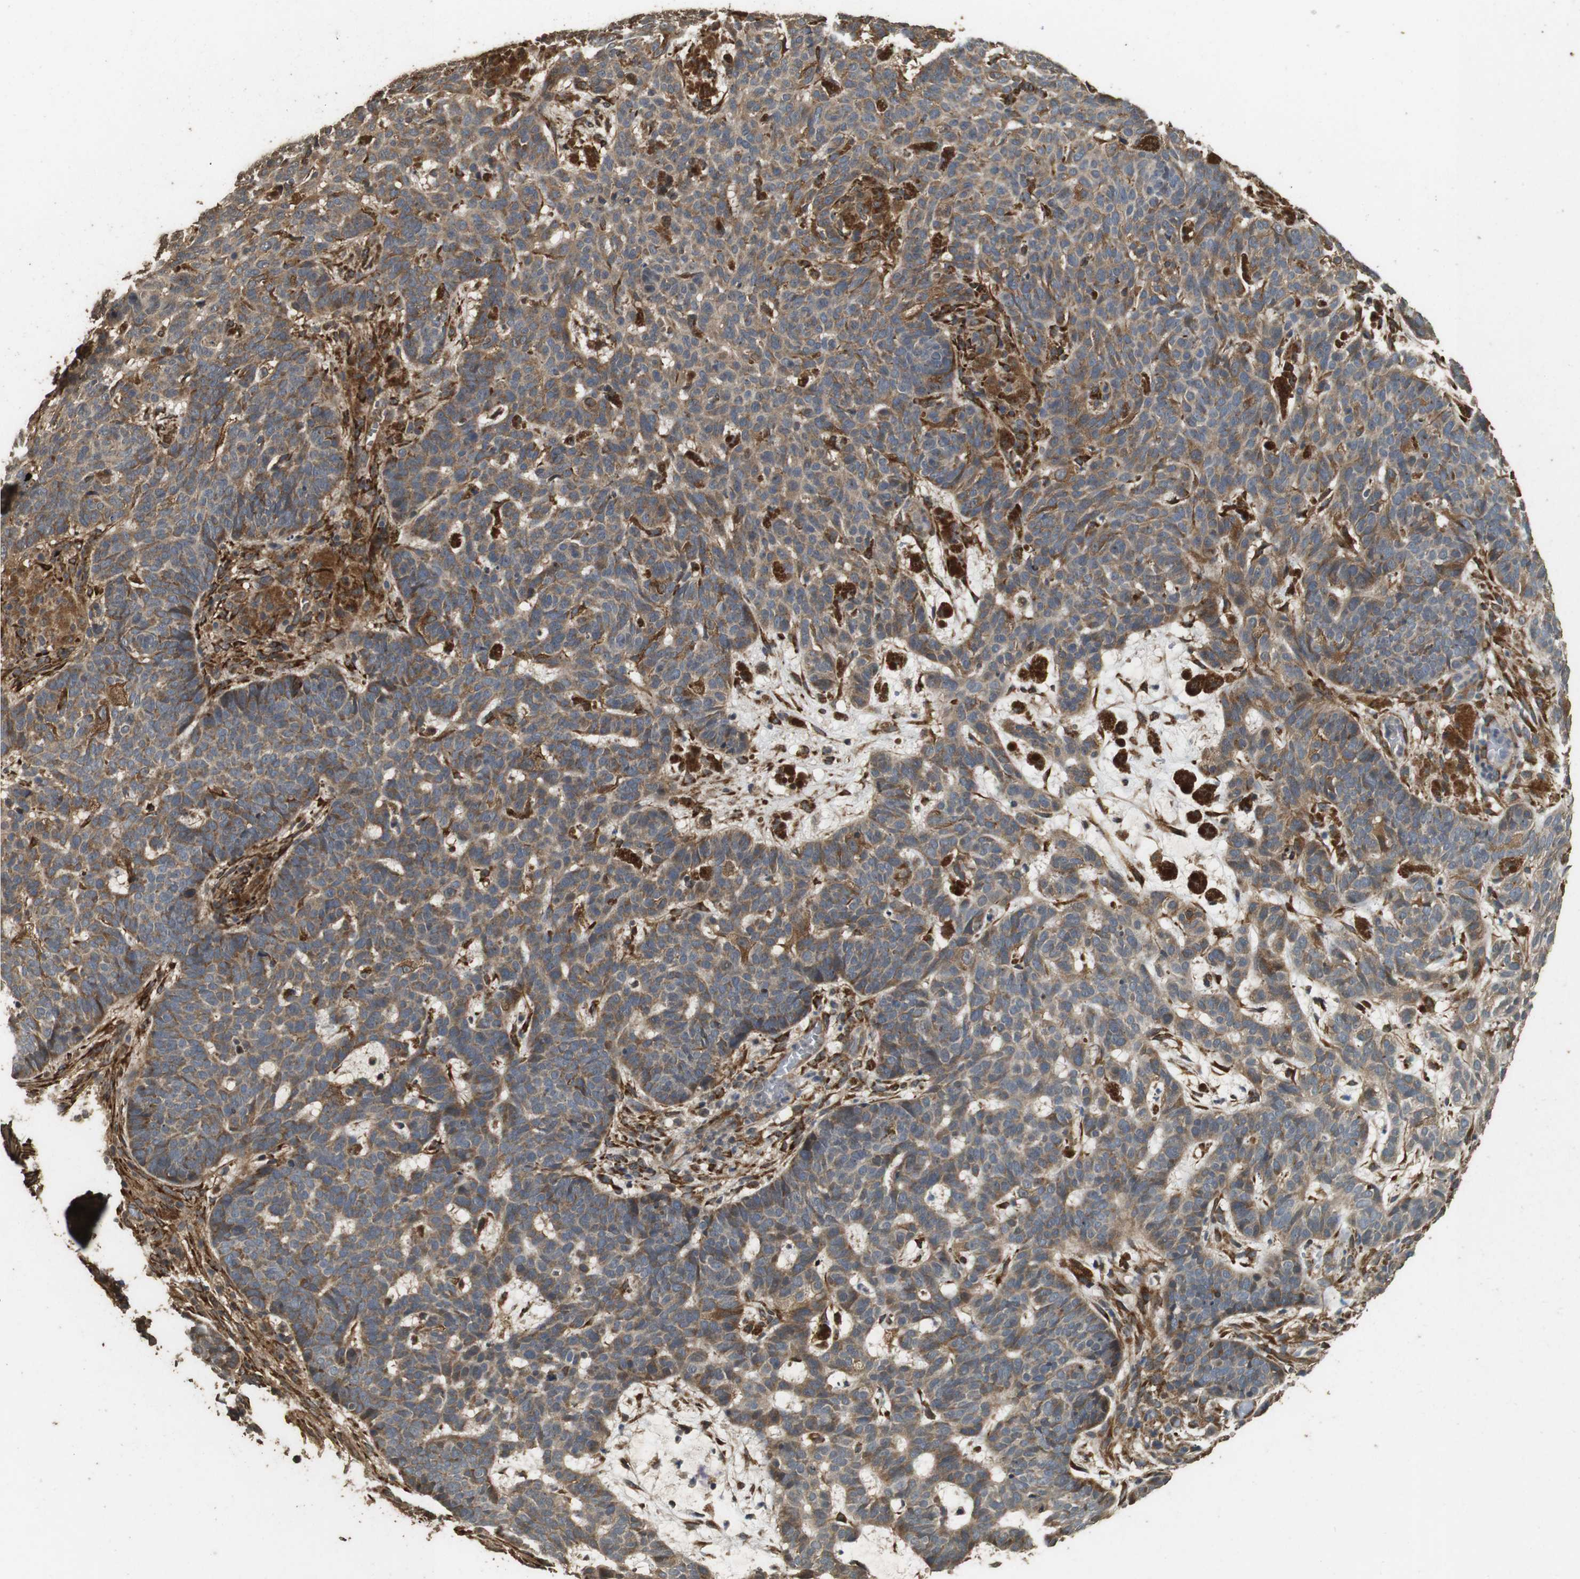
{"staining": {"intensity": "moderate", "quantity": ">75%", "location": "cytoplasmic/membranous"}, "tissue": "skin cancer", "cell_type": "Tumor cells", "image_type": "cancer", "snomed": [{"axis": "morphology", "description": "Basal cell carcinoma"}, {"axis": "topography", "description": "Skin"}], "caption": "Protein expression analysis of human skin basal cell carcinoma reveals moderate cytoplasmic/membranous staining in approximately >75% of tumor cells.", "gene": "CNPY4", "patient": {"sex": "male", "age": 85}}